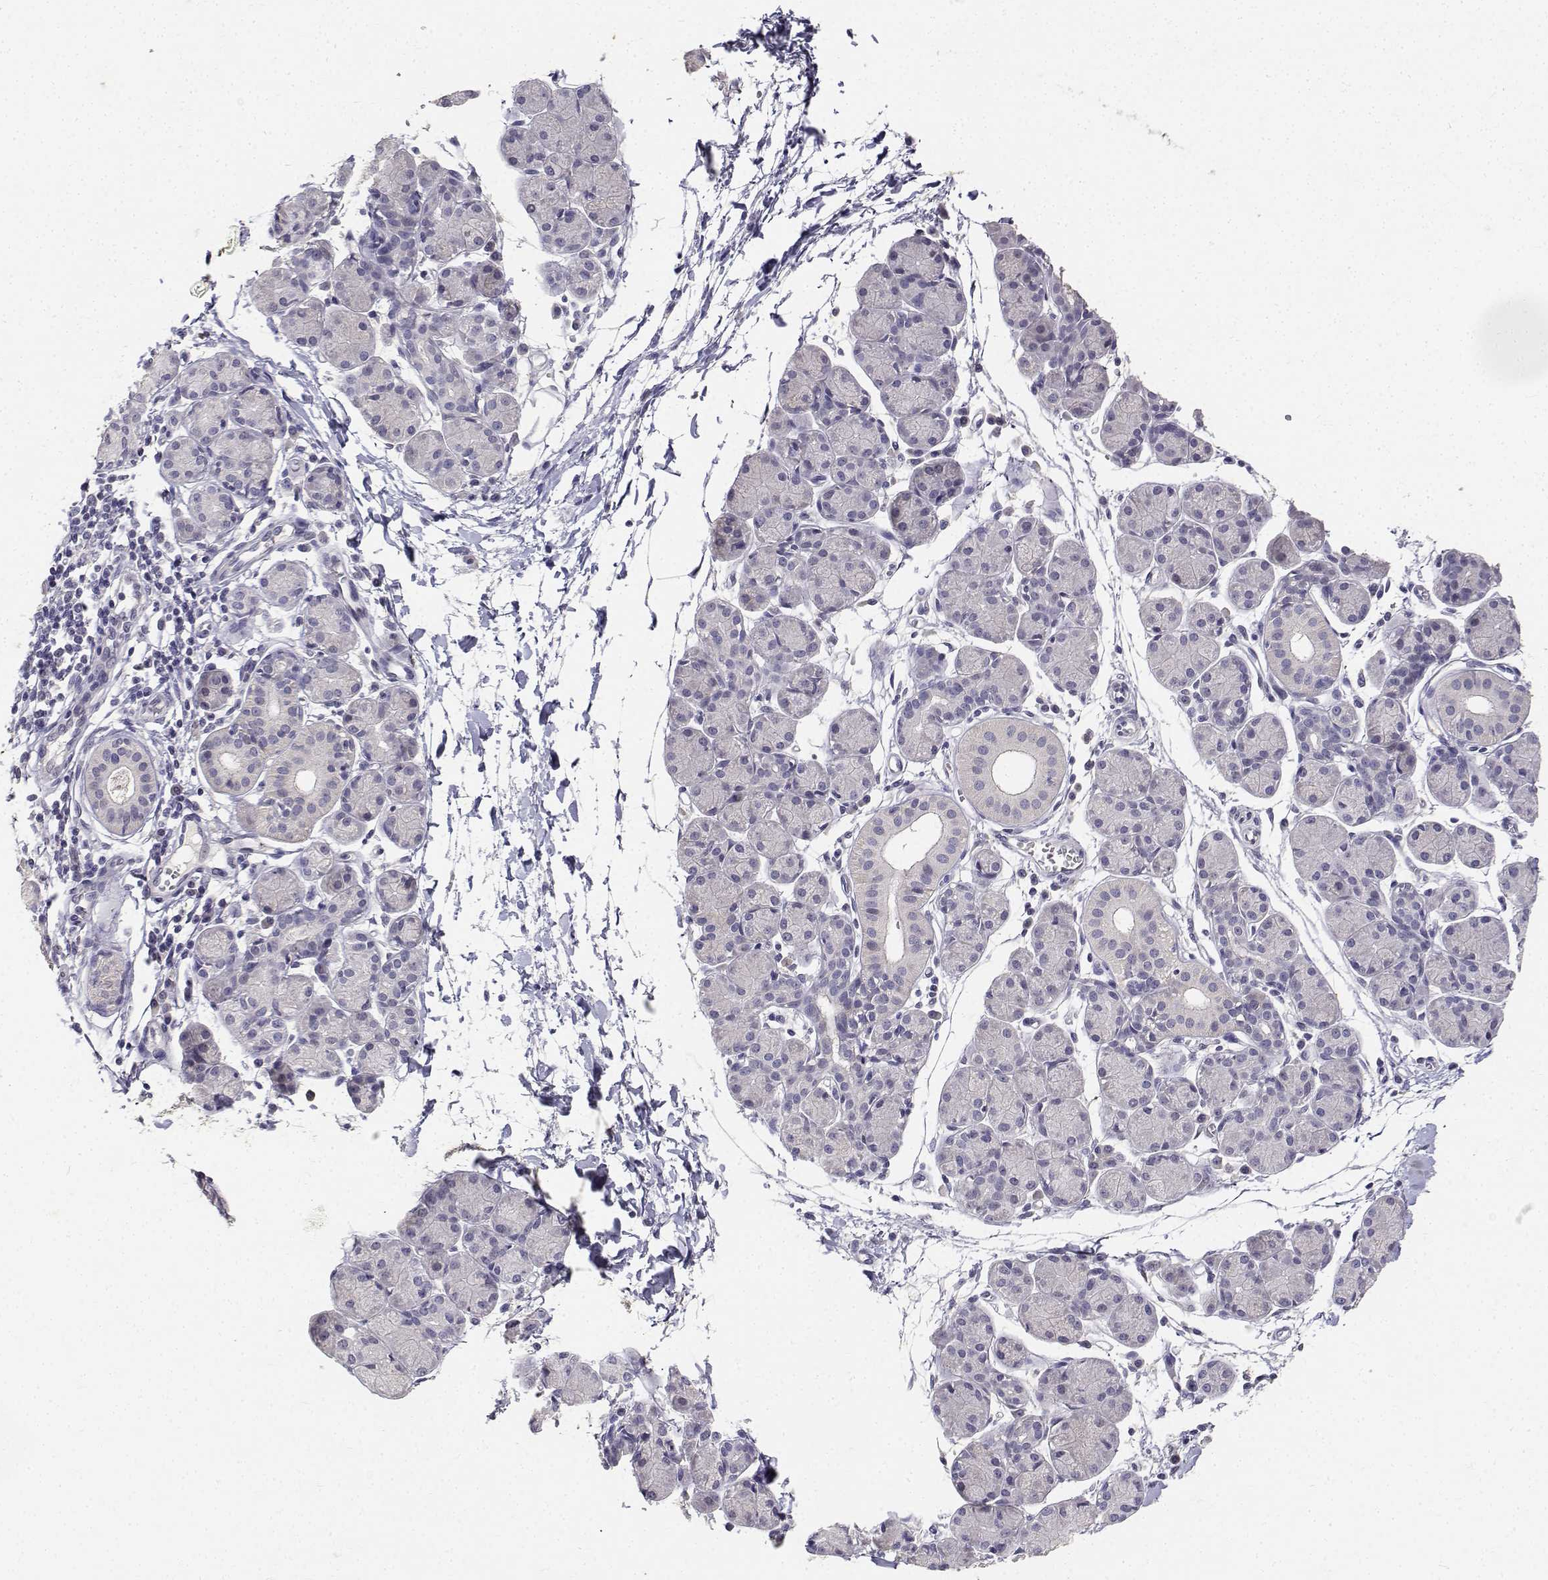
{"staining": {"intensity": "negative", "quantity": "none", "location": "none"}, "tissue": "salivary gland", "cell_type": "Glandular cells", "image_type": "normal", "snomed": [{"axis": "morphology", "description": "Normal tissue, NOS"}, {"axis": "morphology", "description": "Inflammation, NOS"}, {"axis": "topography", "description": "Lymph node"}, {"axis": "topography", "description": "Salivary gland"}], "caption": "This is a image of immunohistochemistry staining of unremarkable salivary gland, which shows no expression in glandular cells.", "gene": "PAEP", "patient": {"sex": "male", "age": 3}}